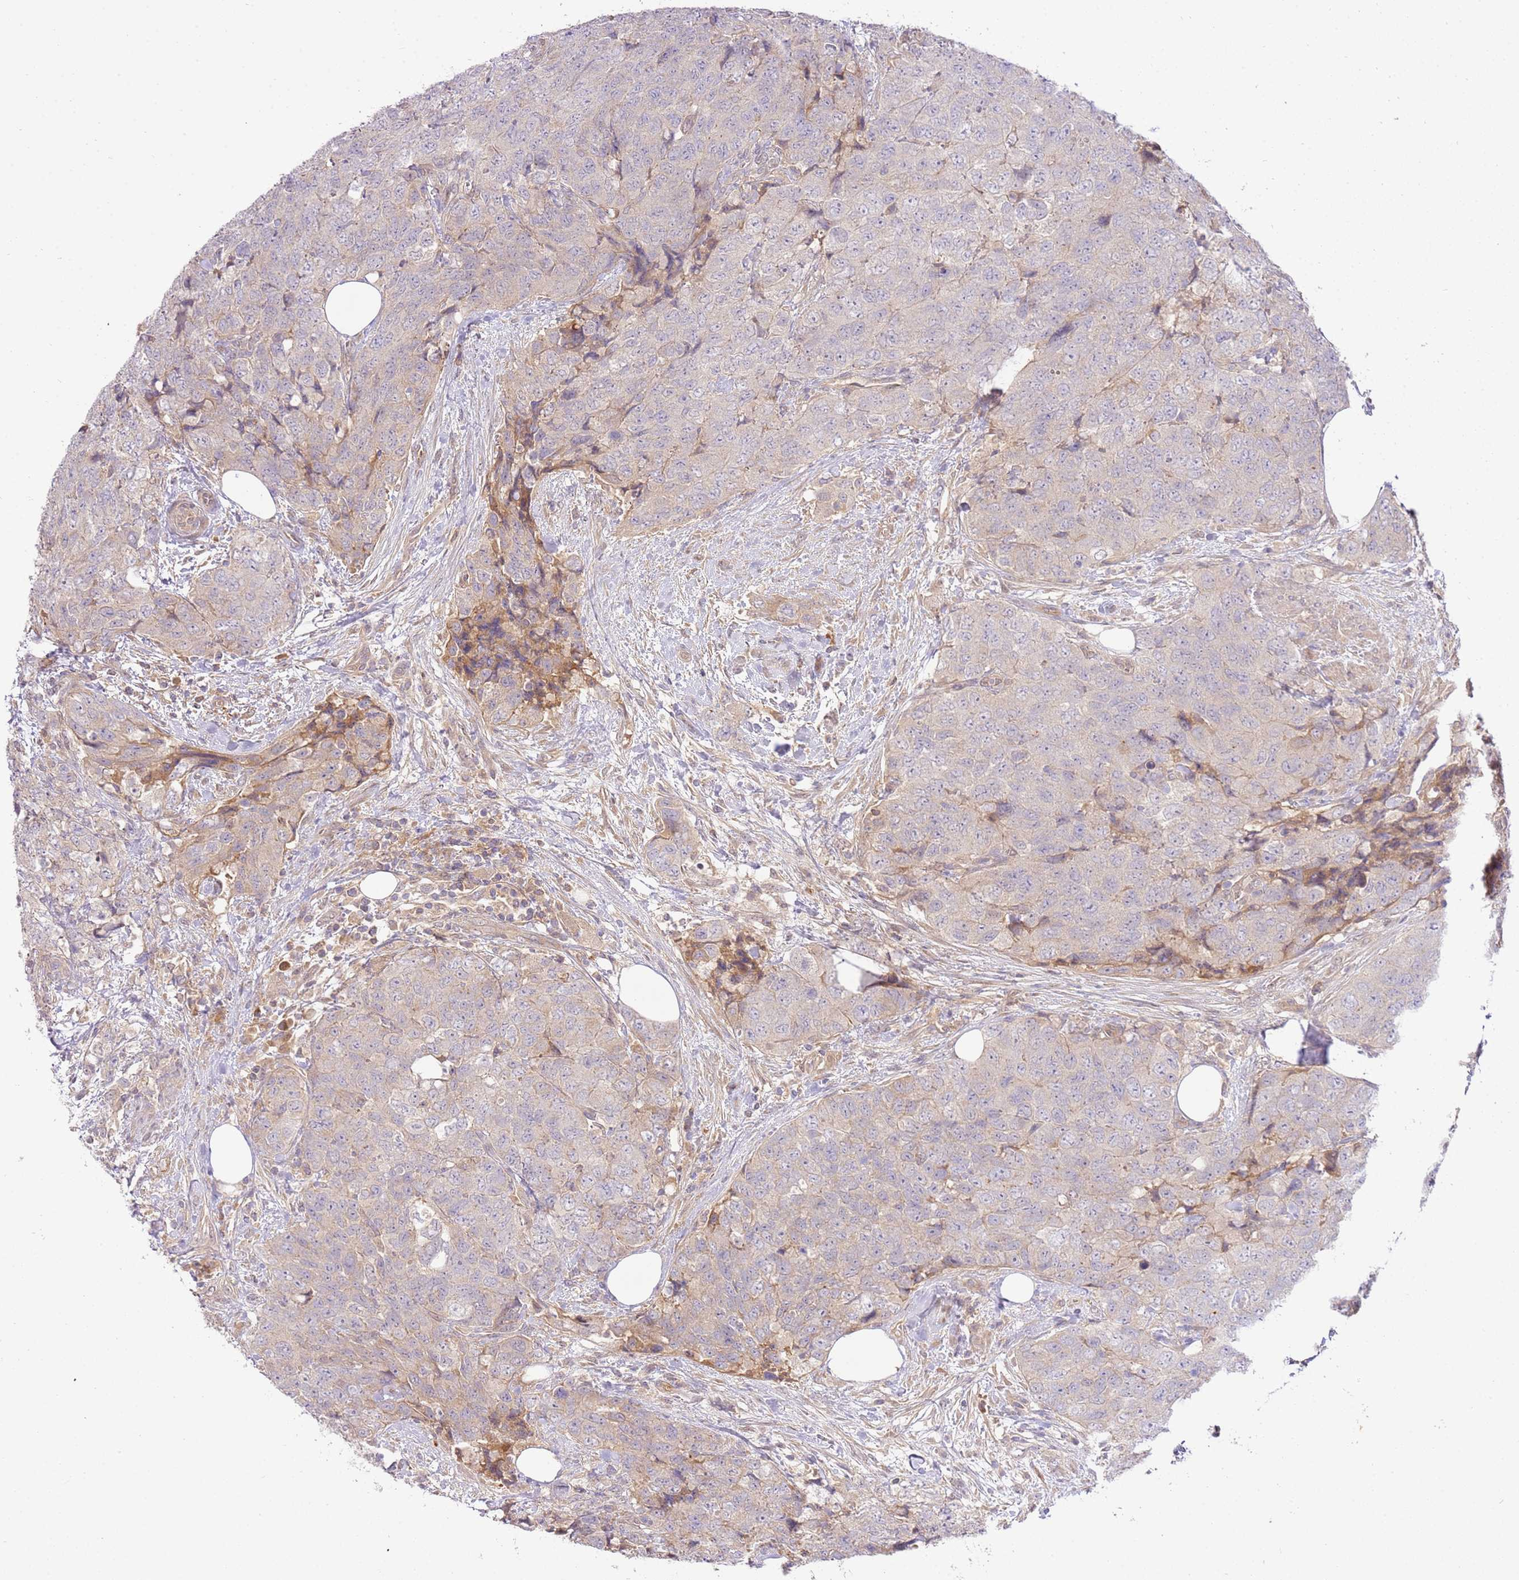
{"staining": {"intensity": "negative", "quantity": "none", "location": "none"}, "tissue": "urothelial cancer", "cell_type": "Tumor cells", "image_type": "cancer", "snomed": [{"axis": "morphology", "description": "Urothelial carcinoma, High grade"}, {"axis": "topography", "description": "Urinary bladder"}], "caption": "Tumor cells are negative for brown protein staining in urothelial cancer.", "gene": "C8G", "patient": {"sex": "female", "age": 78}}